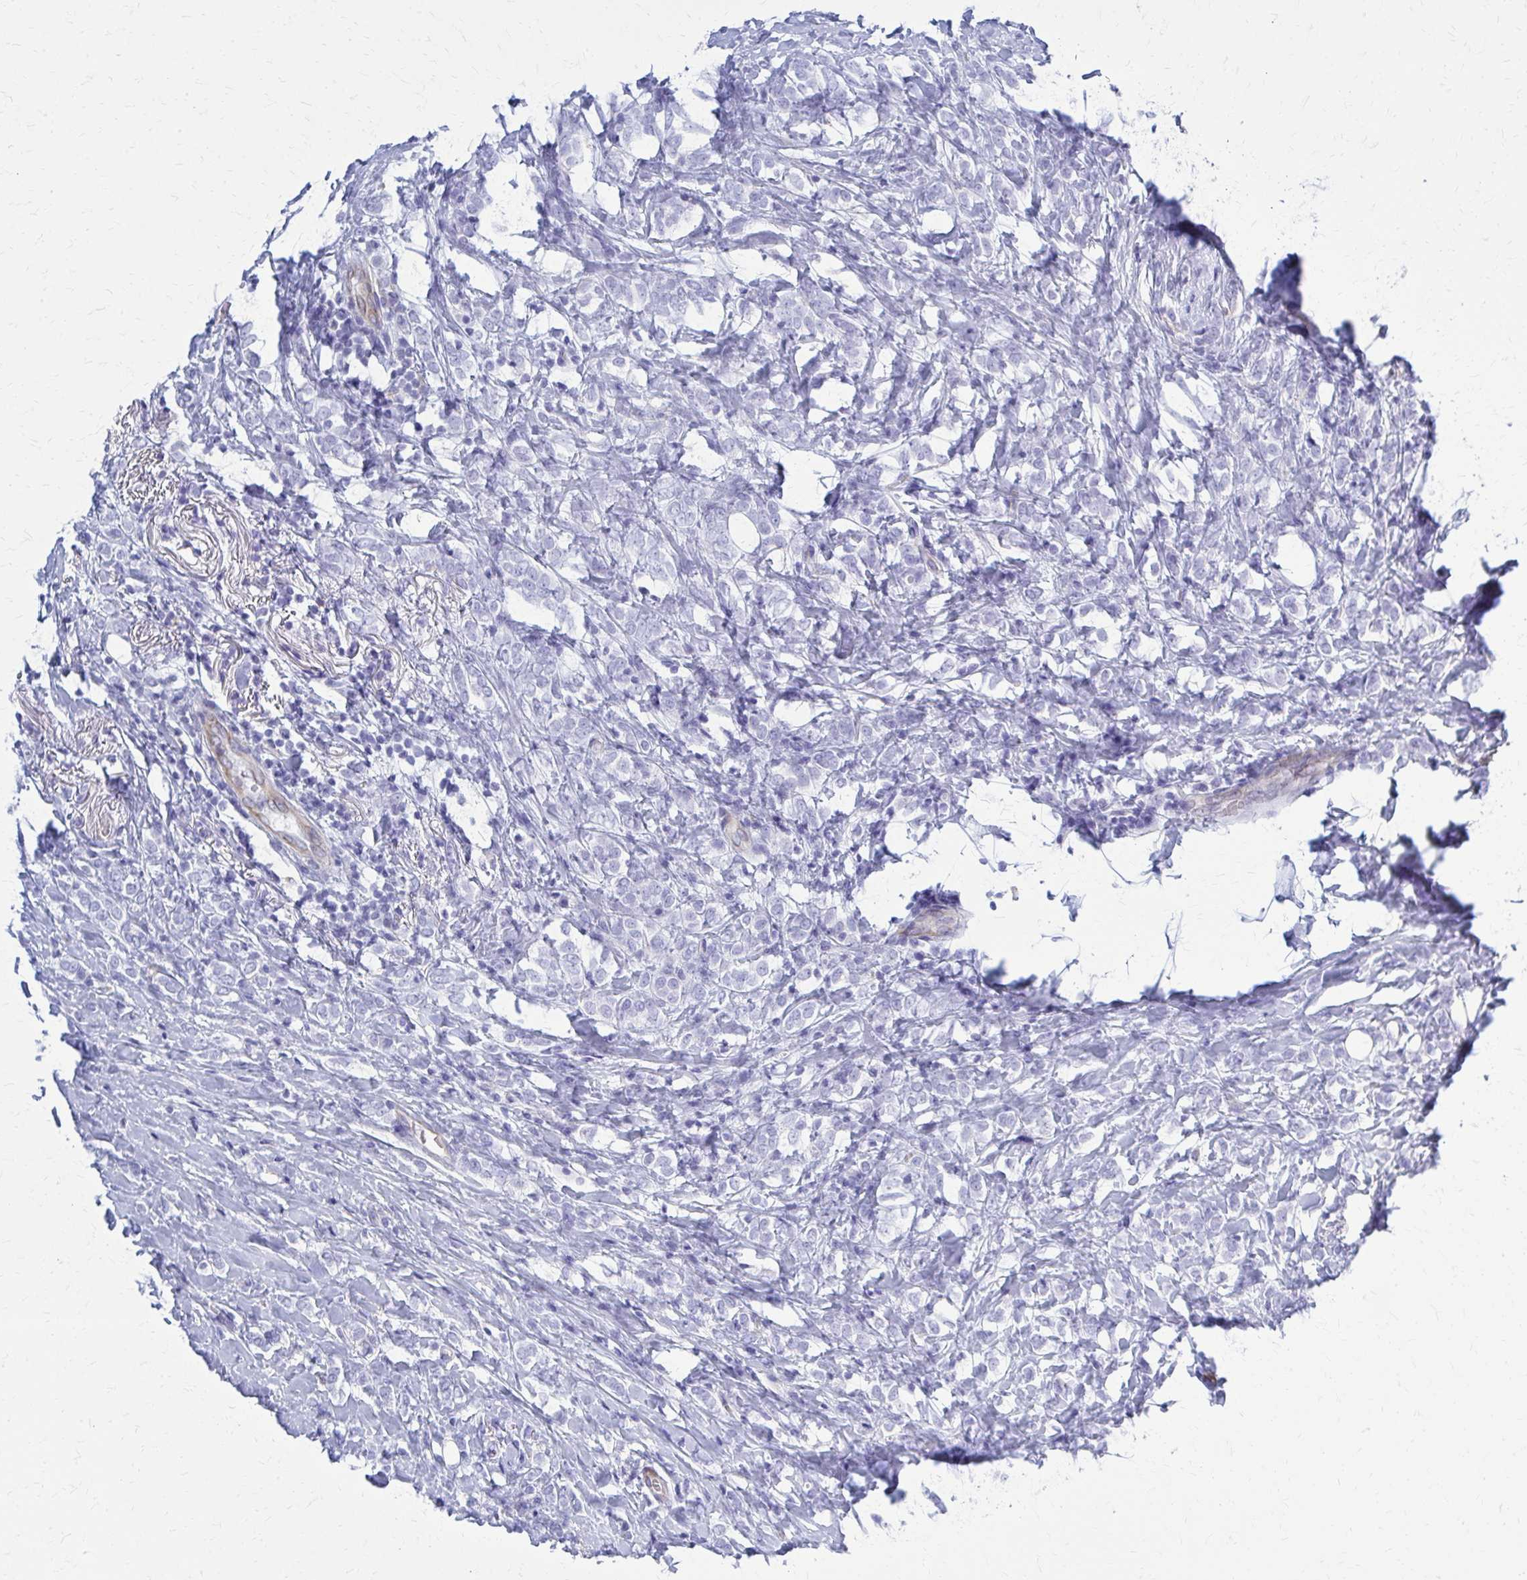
{"staining": {"intensity": "negative", "quantity": "none", "location": "none"}, "tissue": "breast cancer", "cell_type": "Tumor cells", "image_type": "cancer", "snomed": [{"axis": "morphology", "description": "Lobular carcinoma"}, {"axis": "topography", "description": "Breast"}], "caption": "Breast cancer was stained to show a protein in brown. There is no significant staining in tumor cells. (Immunohistochemistry, brightfield microscopy, high magnification).", "gene": "GFAP", "patient": {"sex": "female", "age": 49}}